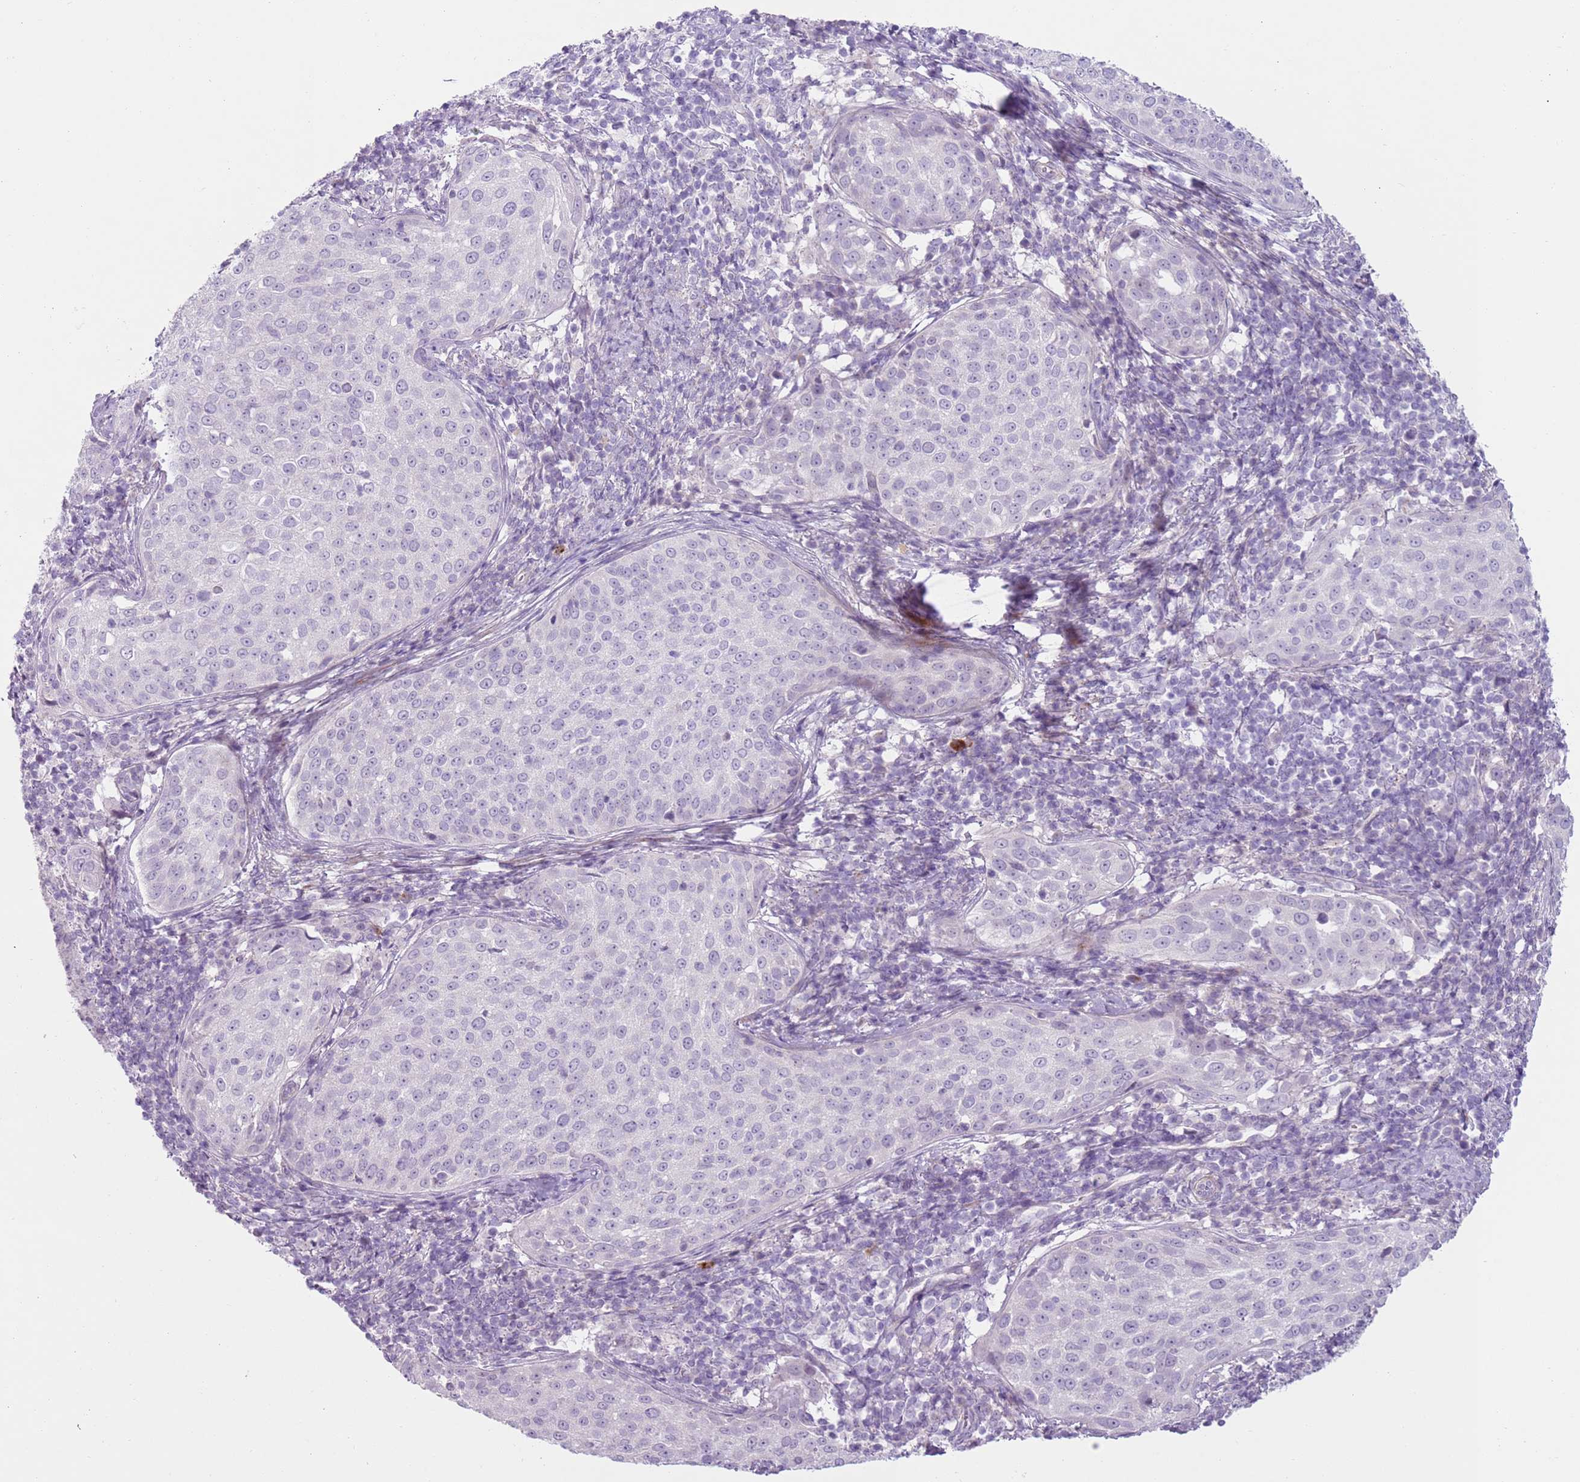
{"staining": {"intensity": "negative", "quantity": "none", "location": "none"}, "tissue": "cervical cancer", "cell_type": "Tumor cells", "image_type": "cancer", "snomed": [{"axis": "morphology", "description": "Squamous cell carcinoma, NOS"}, {"axis": "topography", "description": "Cervix"}], "caption": "A photomicrograph of human cervical cancer (squamous cell carcinoma) is negative for staining in tumor cells. Brightfield microscopy of IHC stained with DAB (3,3'-diaminobenzidine) (brown) and hematoxylin (blue), captured at high magnification.", "gene": "ZNF239", "patient": {"sex": "female", "age": 57}}